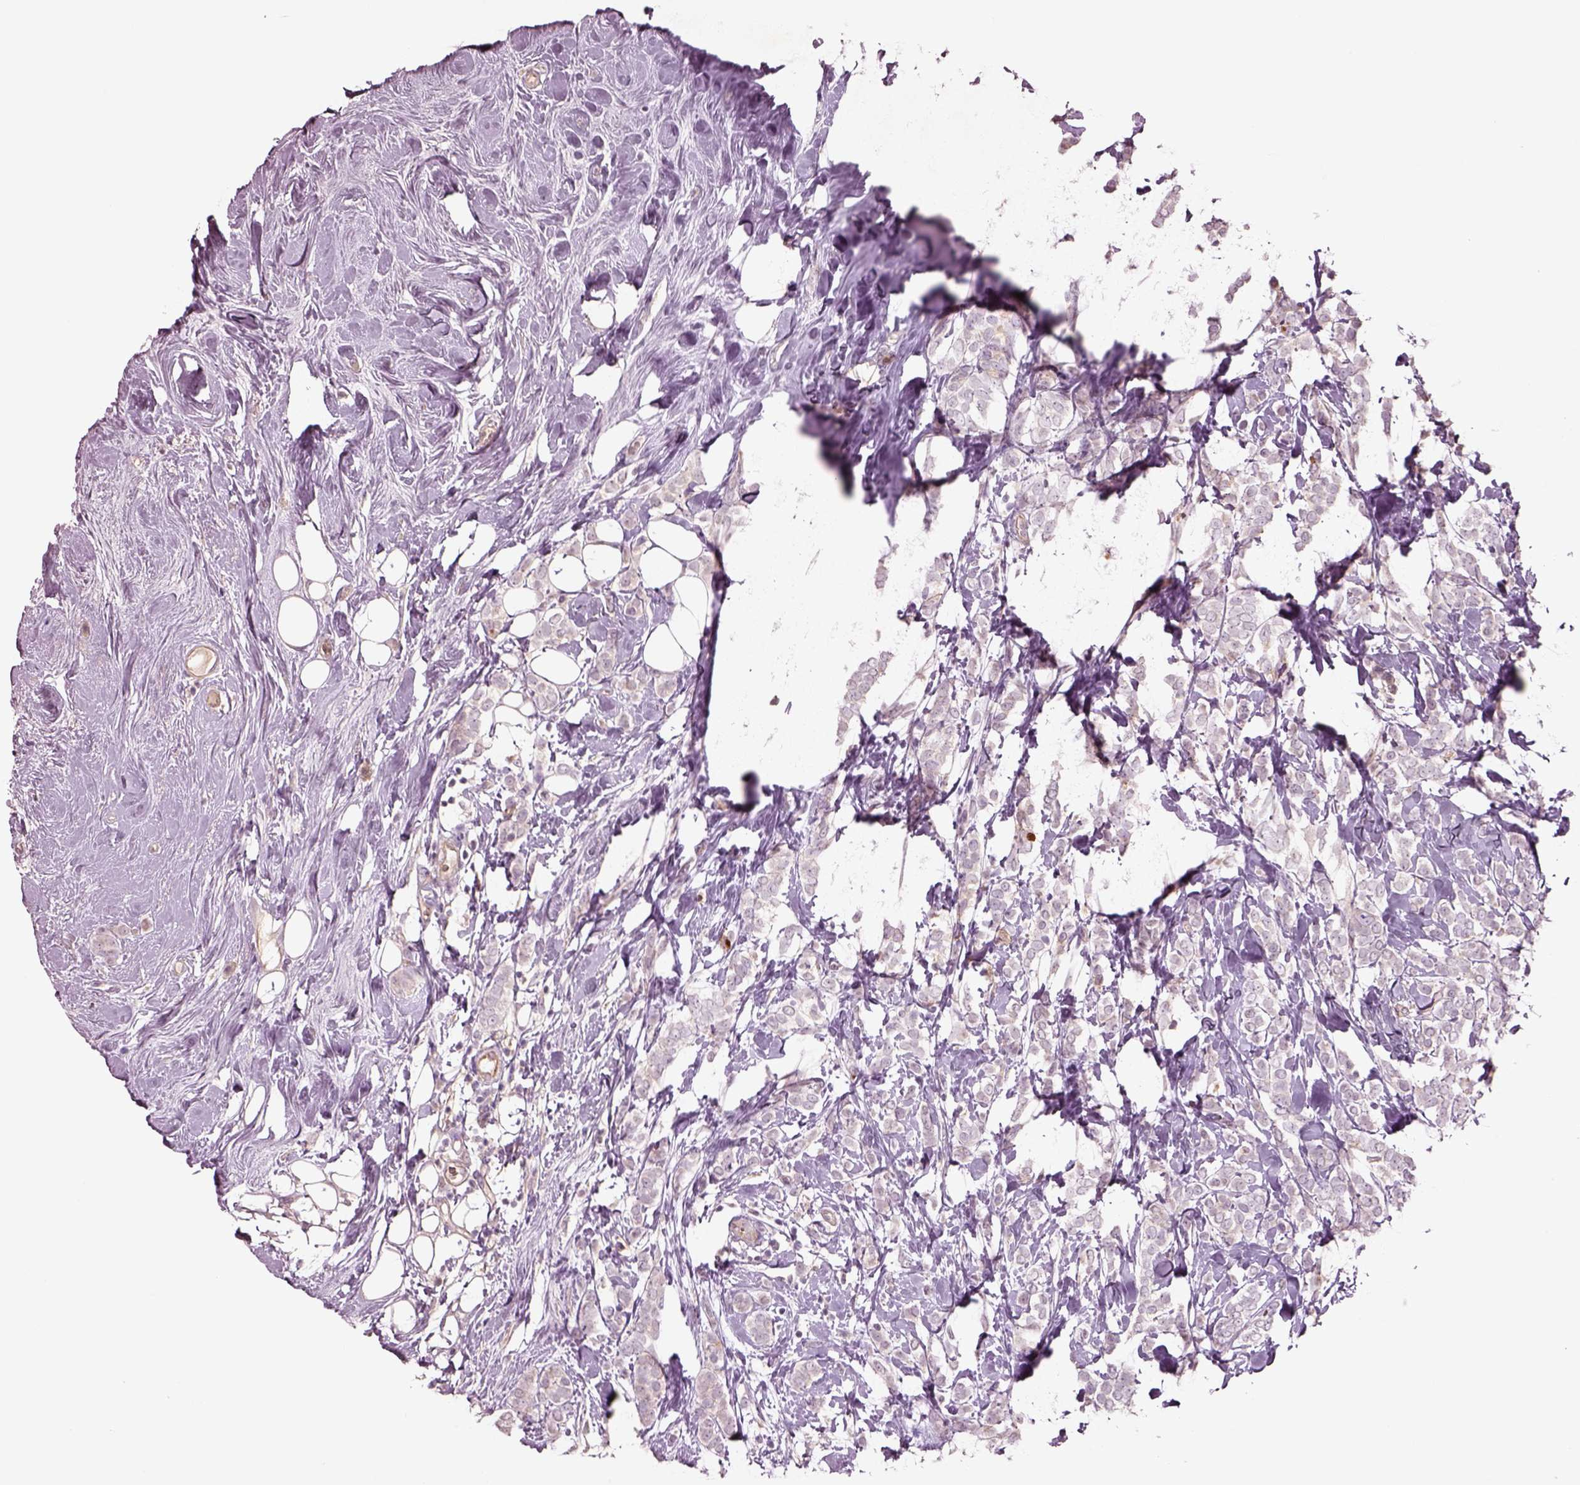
{"staining": {"intensity": "negative", "quantity": "none", "location": "none"}, "tissue": "breast cancer", "cell_type": "Tumor cells", "image_type": "cancer", "snomed": [{"axis": "morphology", "description": "Lobular carcinoma"}, {"axis": "topography", "description": "Breast"}], "caption": "High magnification brightfield microscopy of breast lobular carcinoma stained with DAB (brown) and counterstained with hematoxylin (blue): tumor cells show no significant expression.", "gene": "DUOXA2", "patient": {"sex": "female", "age": 49}}